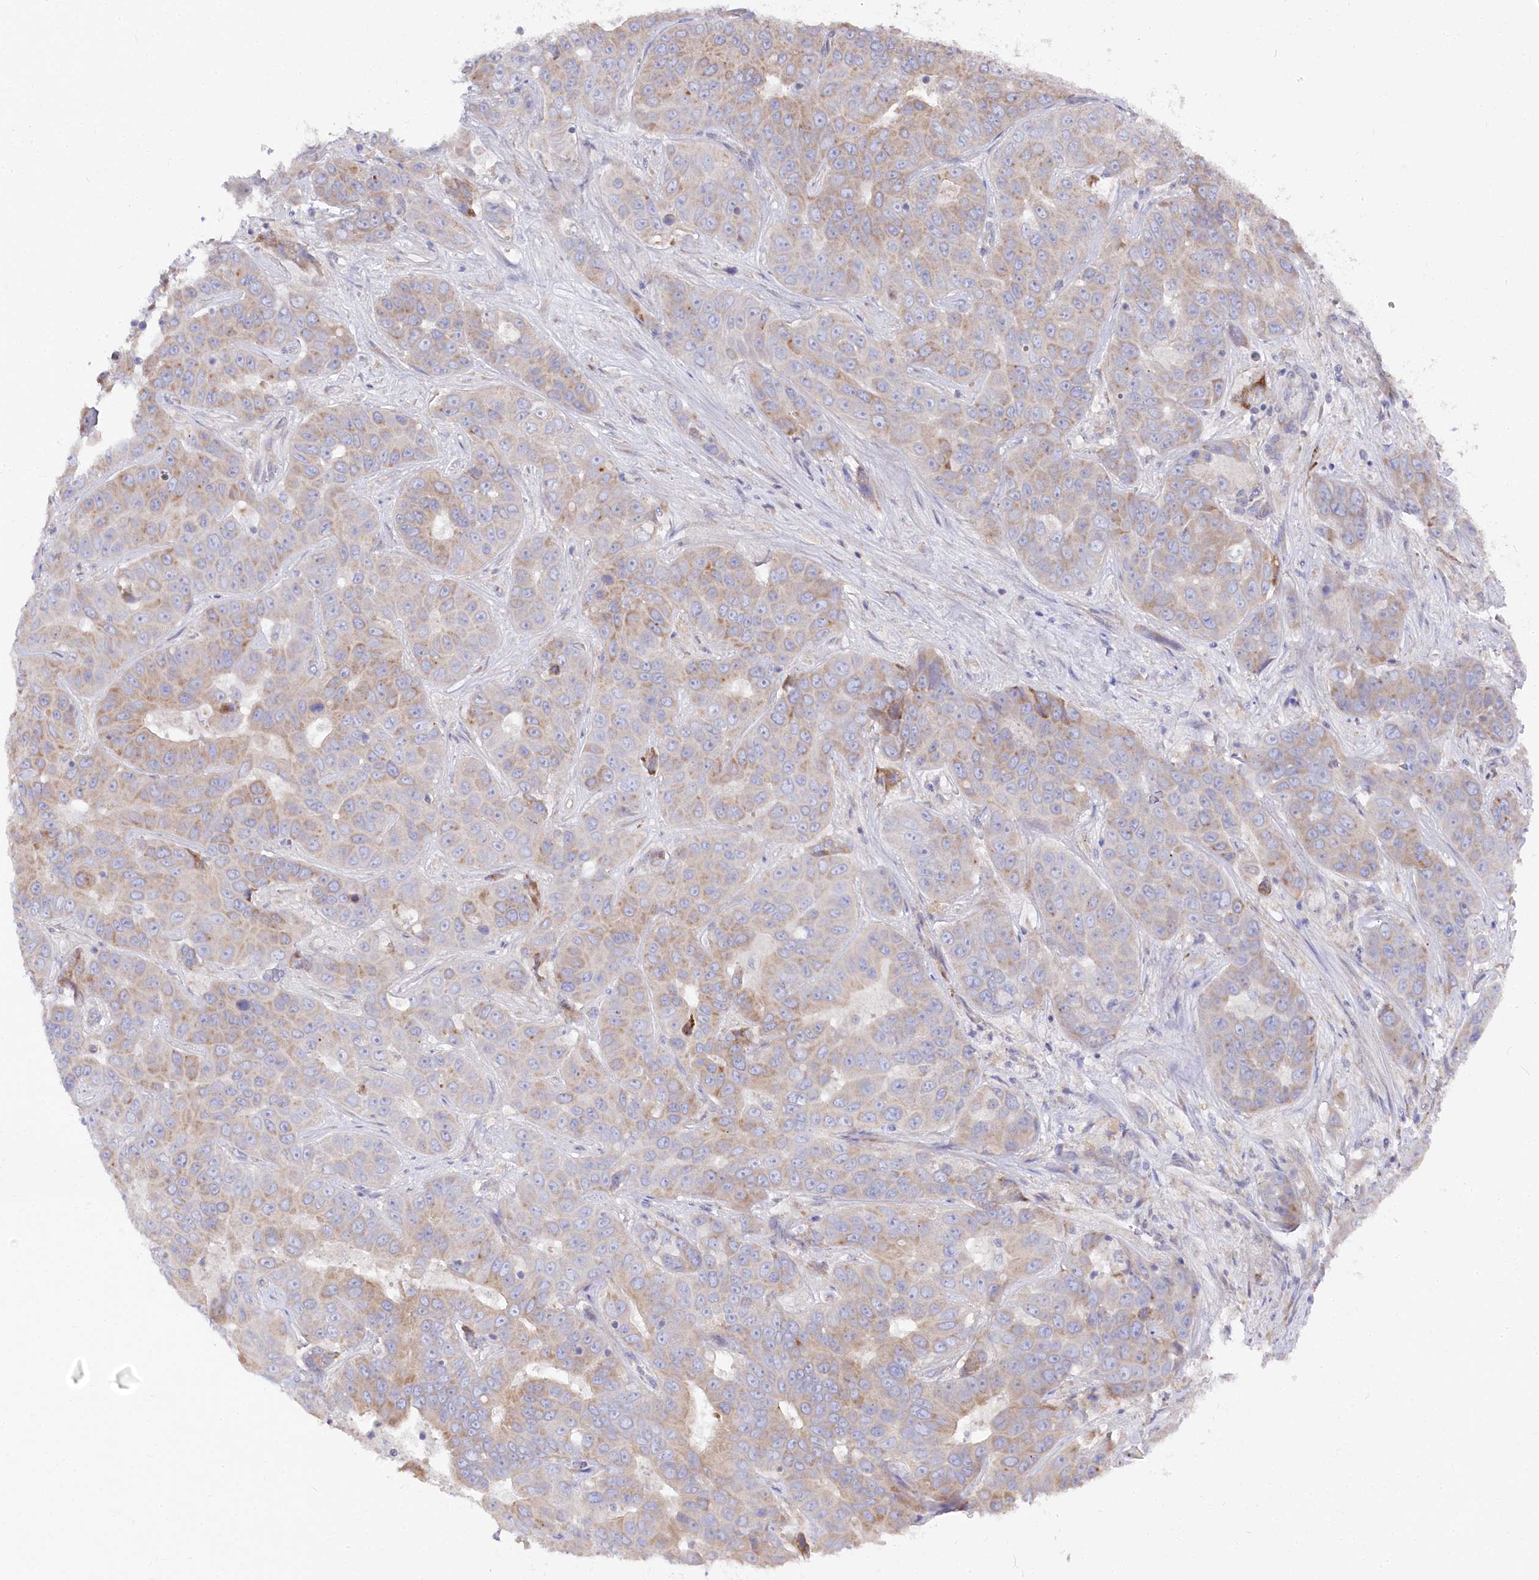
{"staining": {"intensity": "weak", "quantity": ">75%", "location": "cytoplasmic/membranous"}, "tissue": "liver cancer", "cell_type": "Tumor cells", "image_type": "cancer", "snomed": [{"axis": "morphology", "description": "Cholangiocarcinoma"}, {"axis": "topography", "description": "Liver"}], "caption": "Brown immunohistochemical staining in cholangiocarcinoma (liver) reveals weak cytoplasmic/membranous expression in approximately >75% of tumor cells.", "gene": "POGLUT1", "patient": {"sex": "female", "age": 52}}